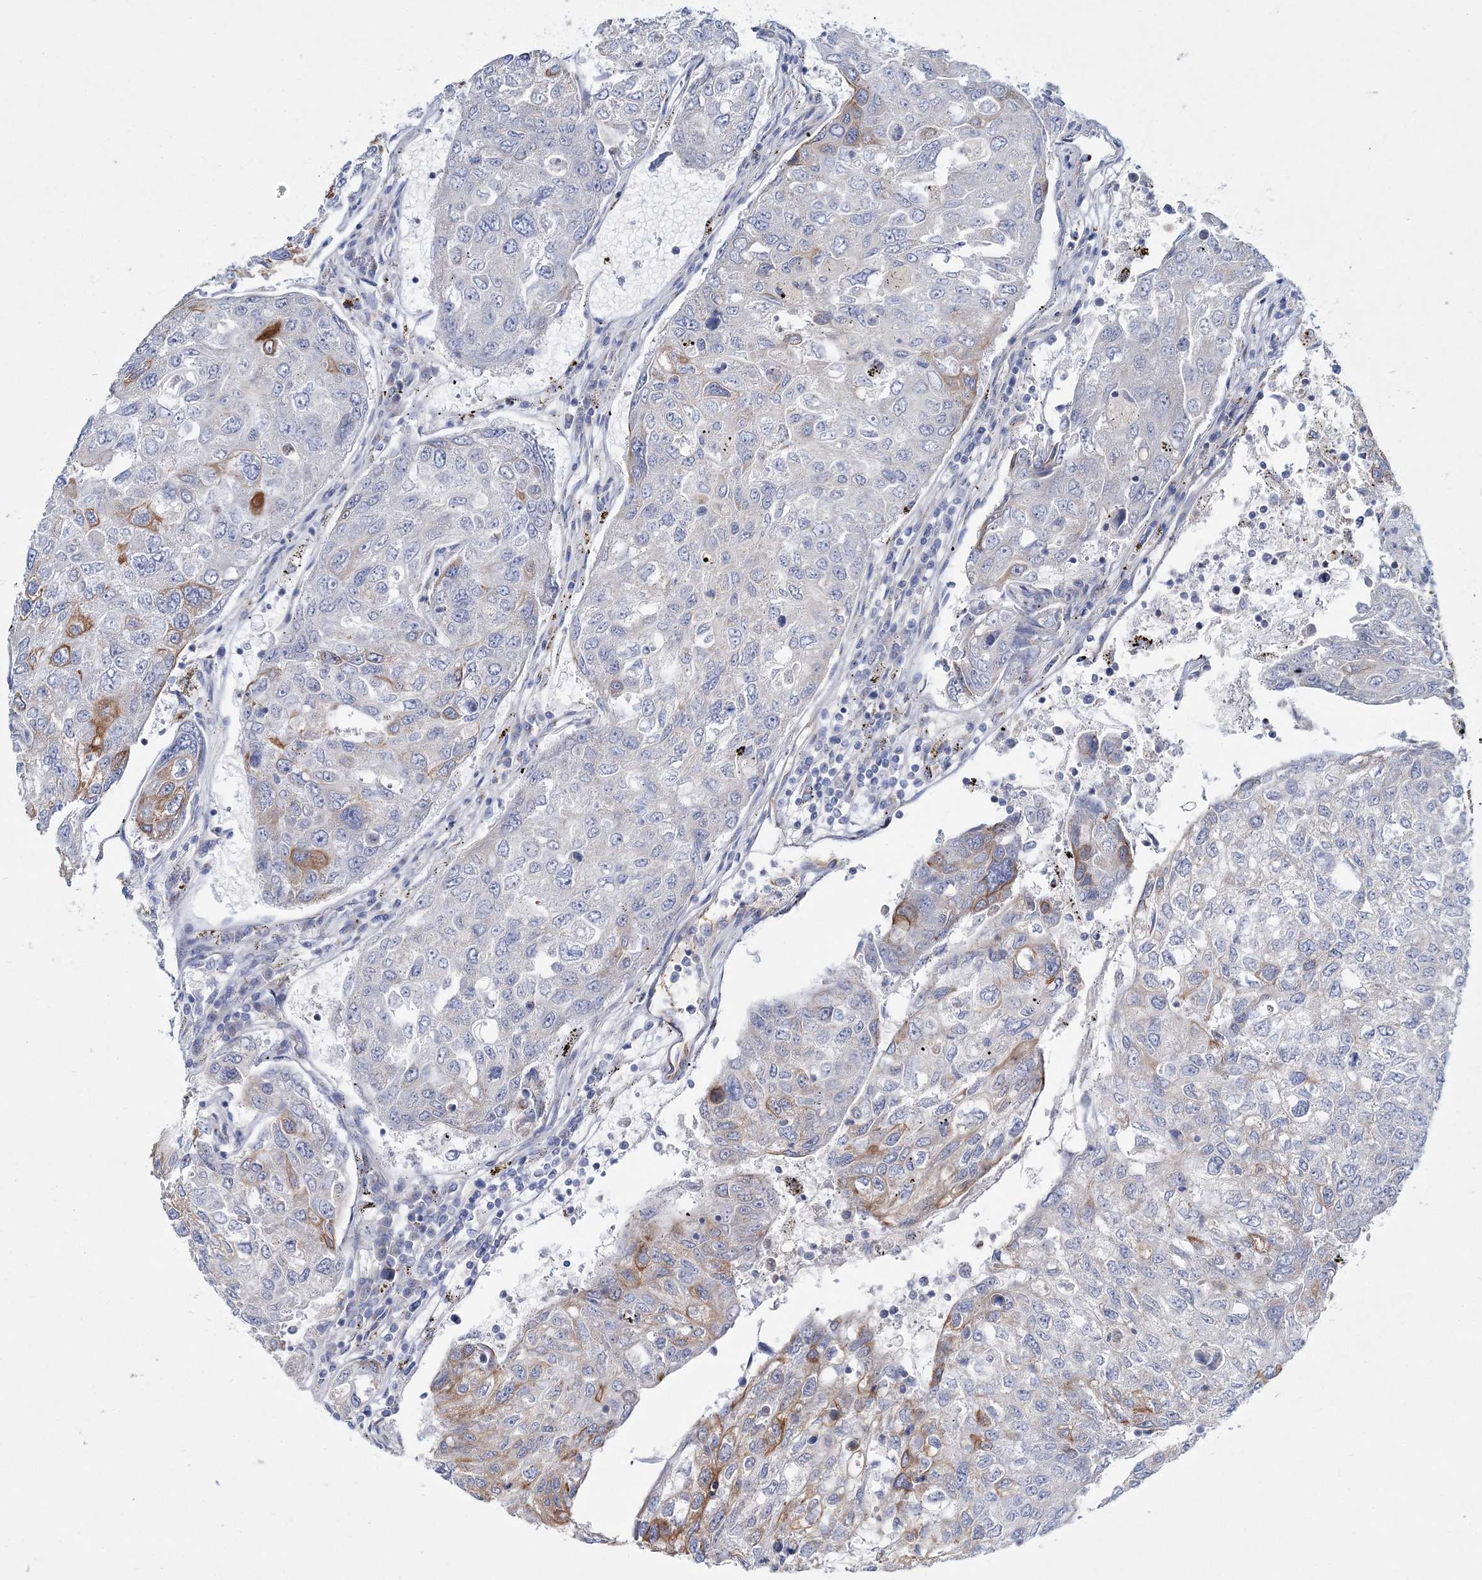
{"staining": {"intensity": "moderate", "quantity": "<25%", "location": "cytoplasmic/membranous"}, "tissue": "urothelial cancer", "cell_type": "Tumor cells", "image_type": "cancer", "snomed": [{"axis": "morphology", "description": "Urothelial carcinoma, High grade"}, {"axis": "topography", "description": "Lymph node"}, {"axis": "topography", "description": "Urinary bladder"}], "caption": "Urothelial cancer was stained to show a protein in brown. There is low levels of moderate cytoplasmic/membranous staining in about <25% of tumor cells.", "gene": "ADGRL1", "patient": {"sex": "male", "age": 51}}